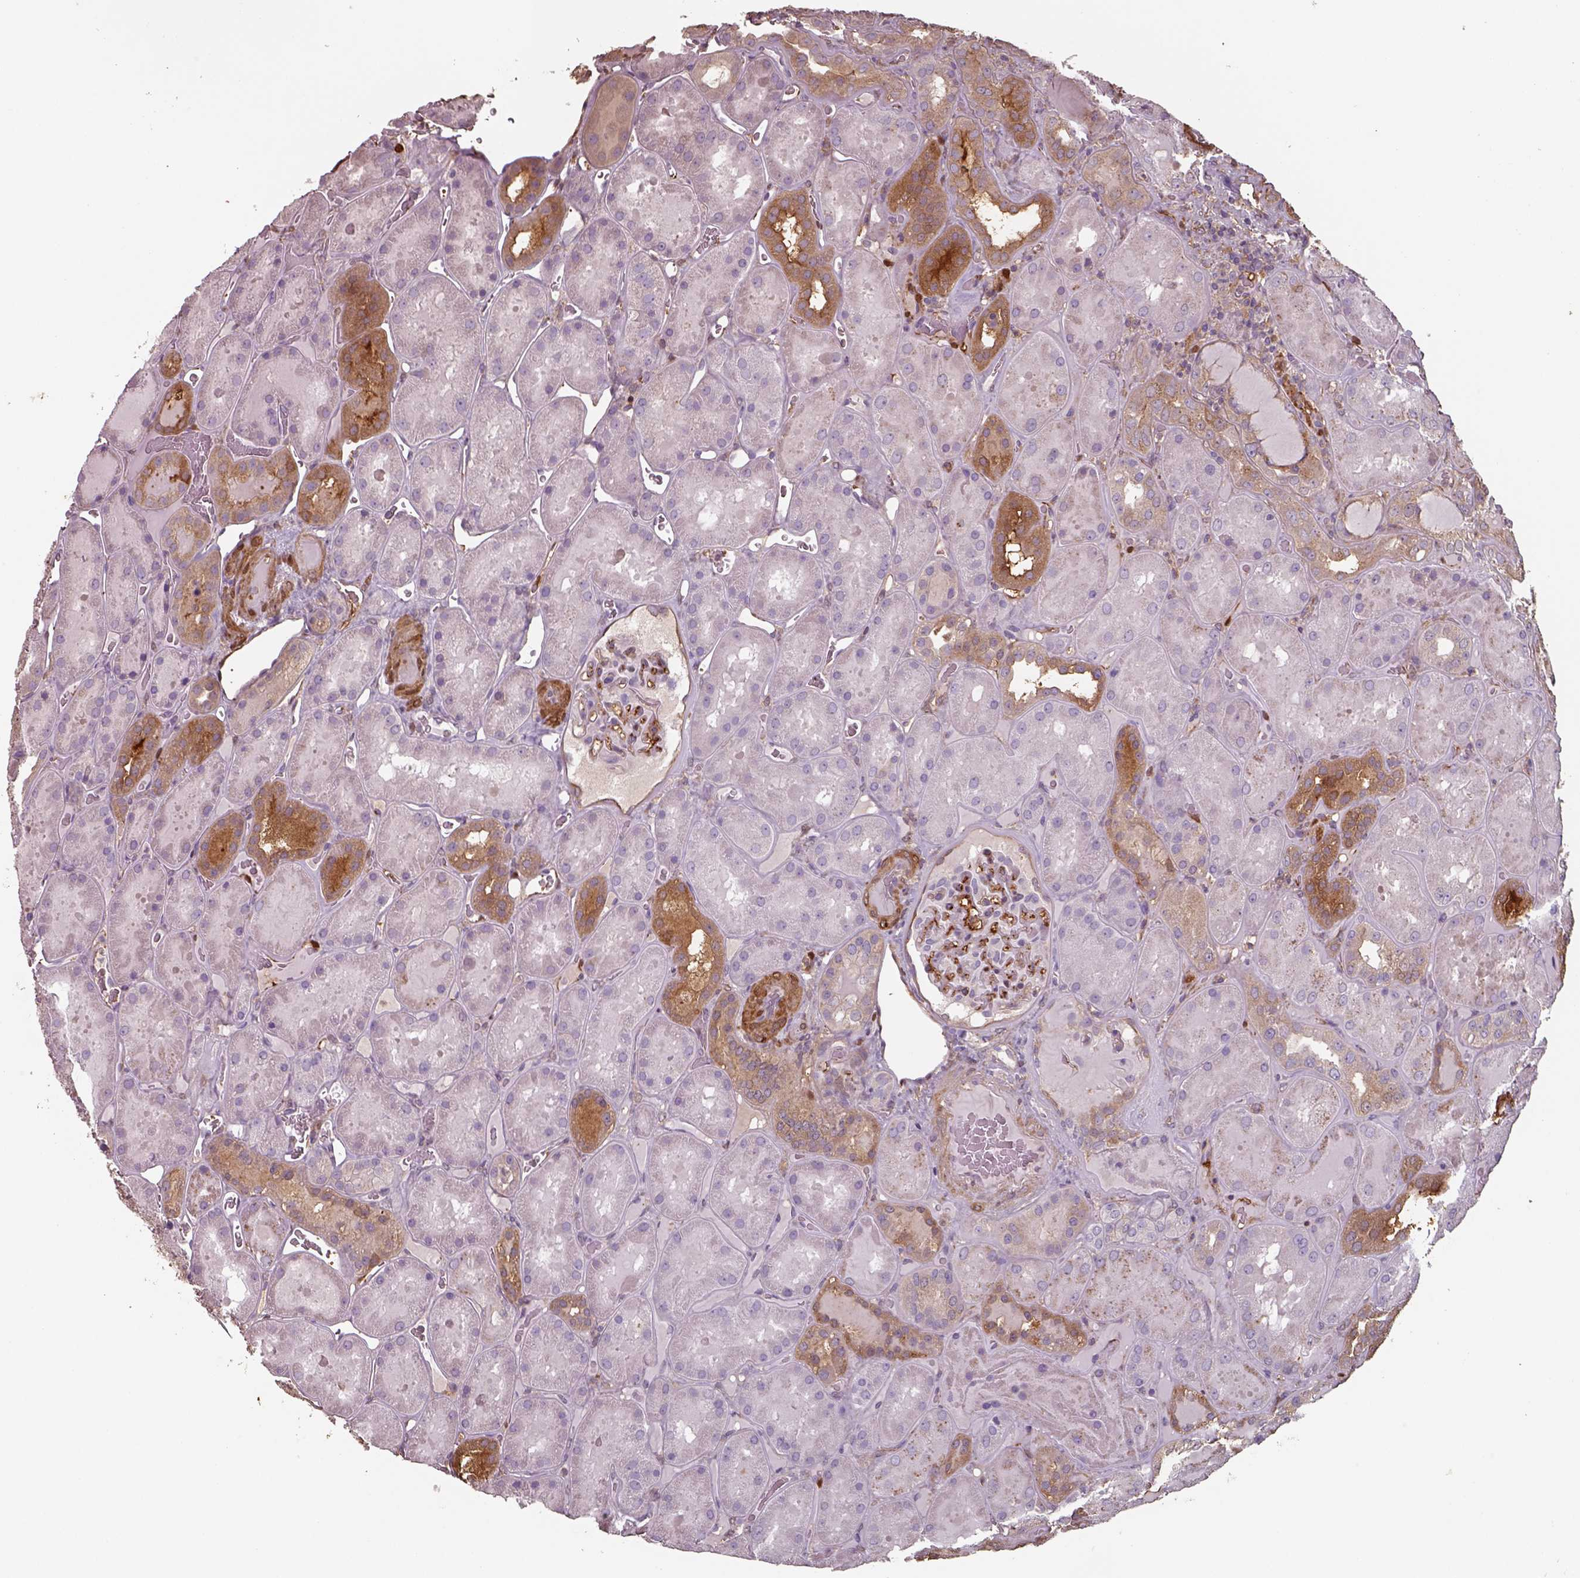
{"staining": {"intensity": "moderate", "quantity": "25%-75%", "location": "cytoplasmic/membranous"}, "tissue": "kidney", "cell_type": "Cells in glomeruli", "image_type": "normal", "snomed": [{"axis": "morphology", "description": "Normal tissue, NOS"}, {"axis": "topography", "description": "Kidney"}], "caption": "IHC of normal human kidney exhibits medium levels of moderate cytoplasmic/membranous expression in about 25%-75% of cells in glomeruli.", "gene": "ISYNA1", "patient": {"sex": "male", "age": 73}}